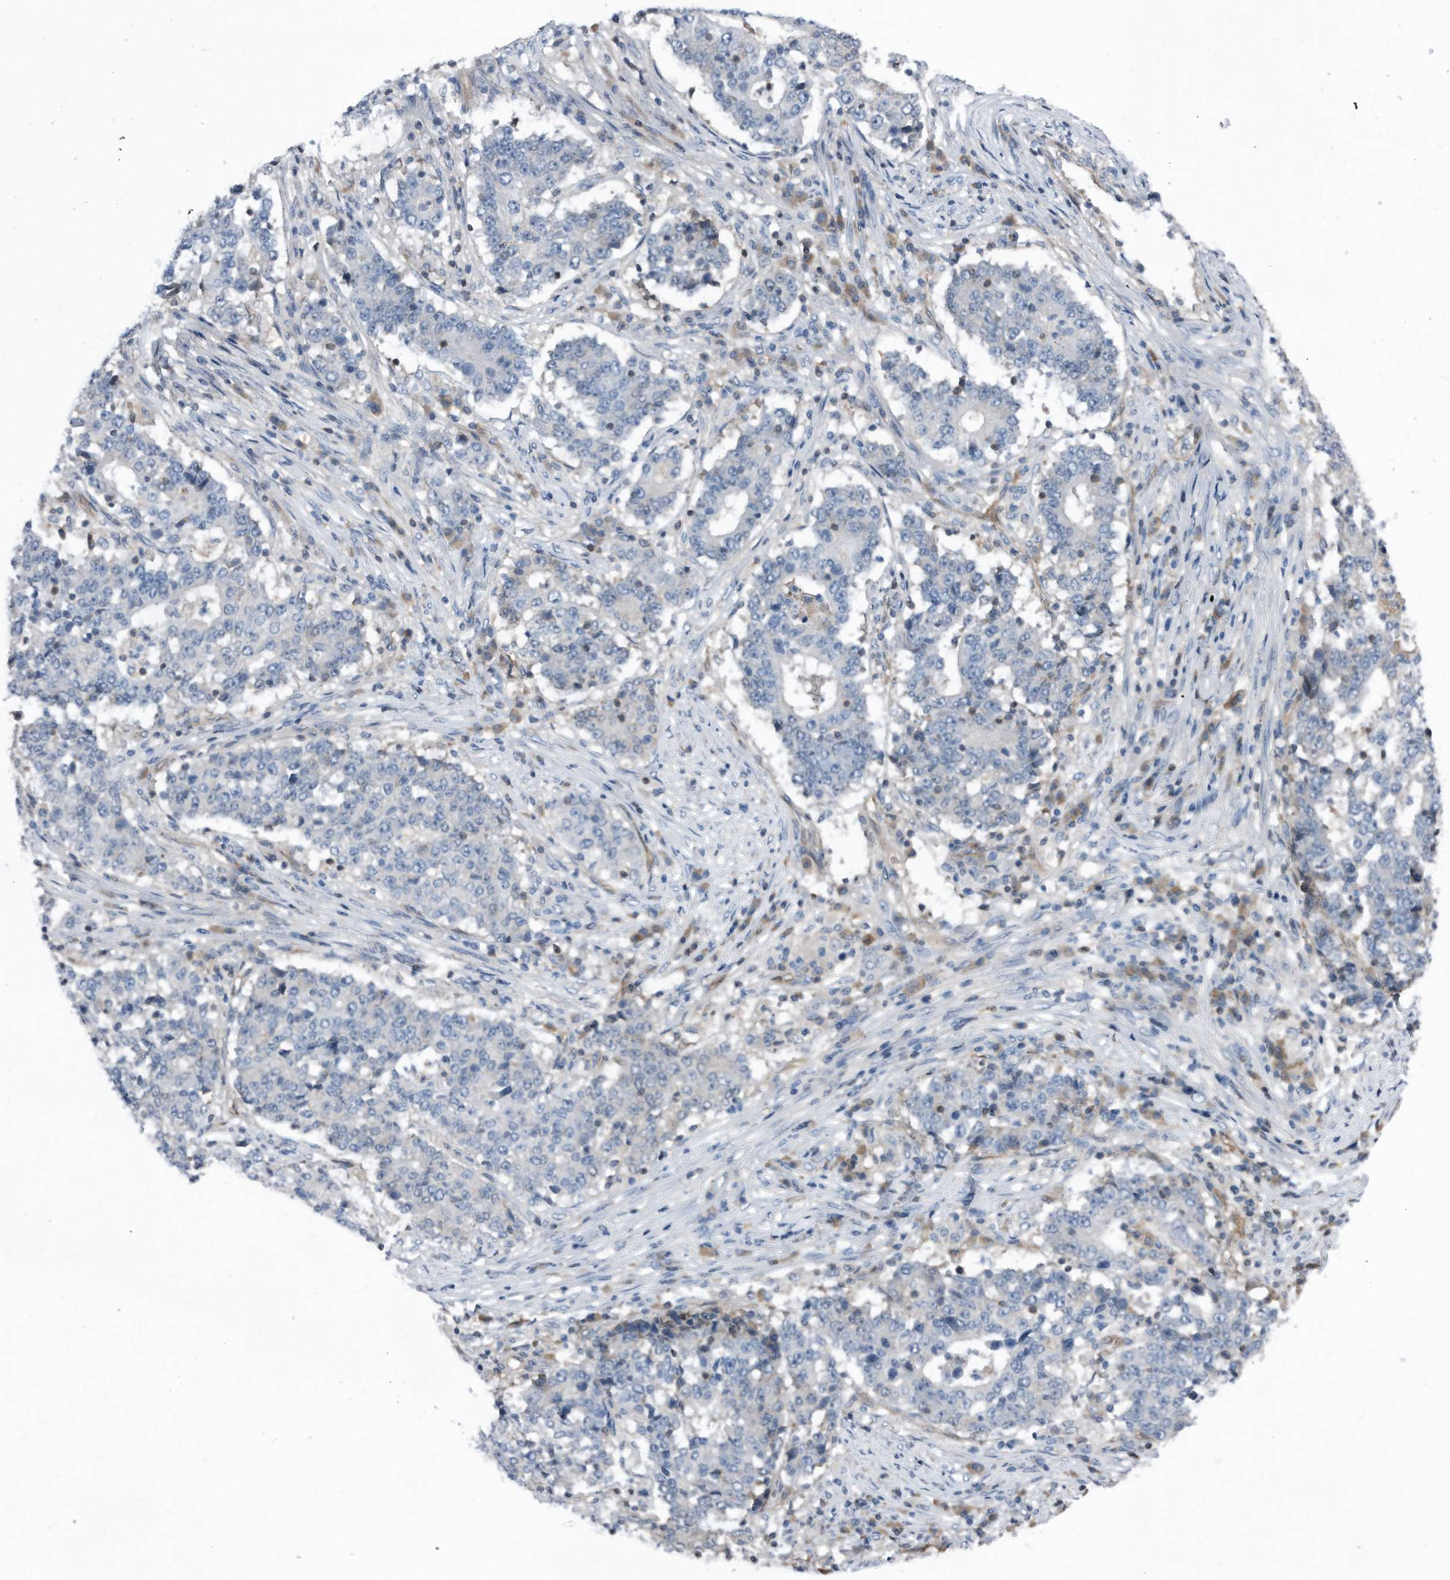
{"staining": {"intensity": "negative", "quantity": "none", "location": "none"}, "tissue": "stomach cancer", "cell_type": "Tumor cells", "image_type": "cancer", "snomed": [{"axis": "morphology", "description": "Adenocarcinoma, NOS"}, {"axis": "topography", "description": "Stomach"}], "caption": "High magnification brightfield microscopy of adenocarcinoma (stomach) stained with DAB (brown) and counterstained with hematoxylin (blue): tumor cells show no significant positivity.", "gene": "MAP2K6", "patient": {"sex": "male", "age": 59}}